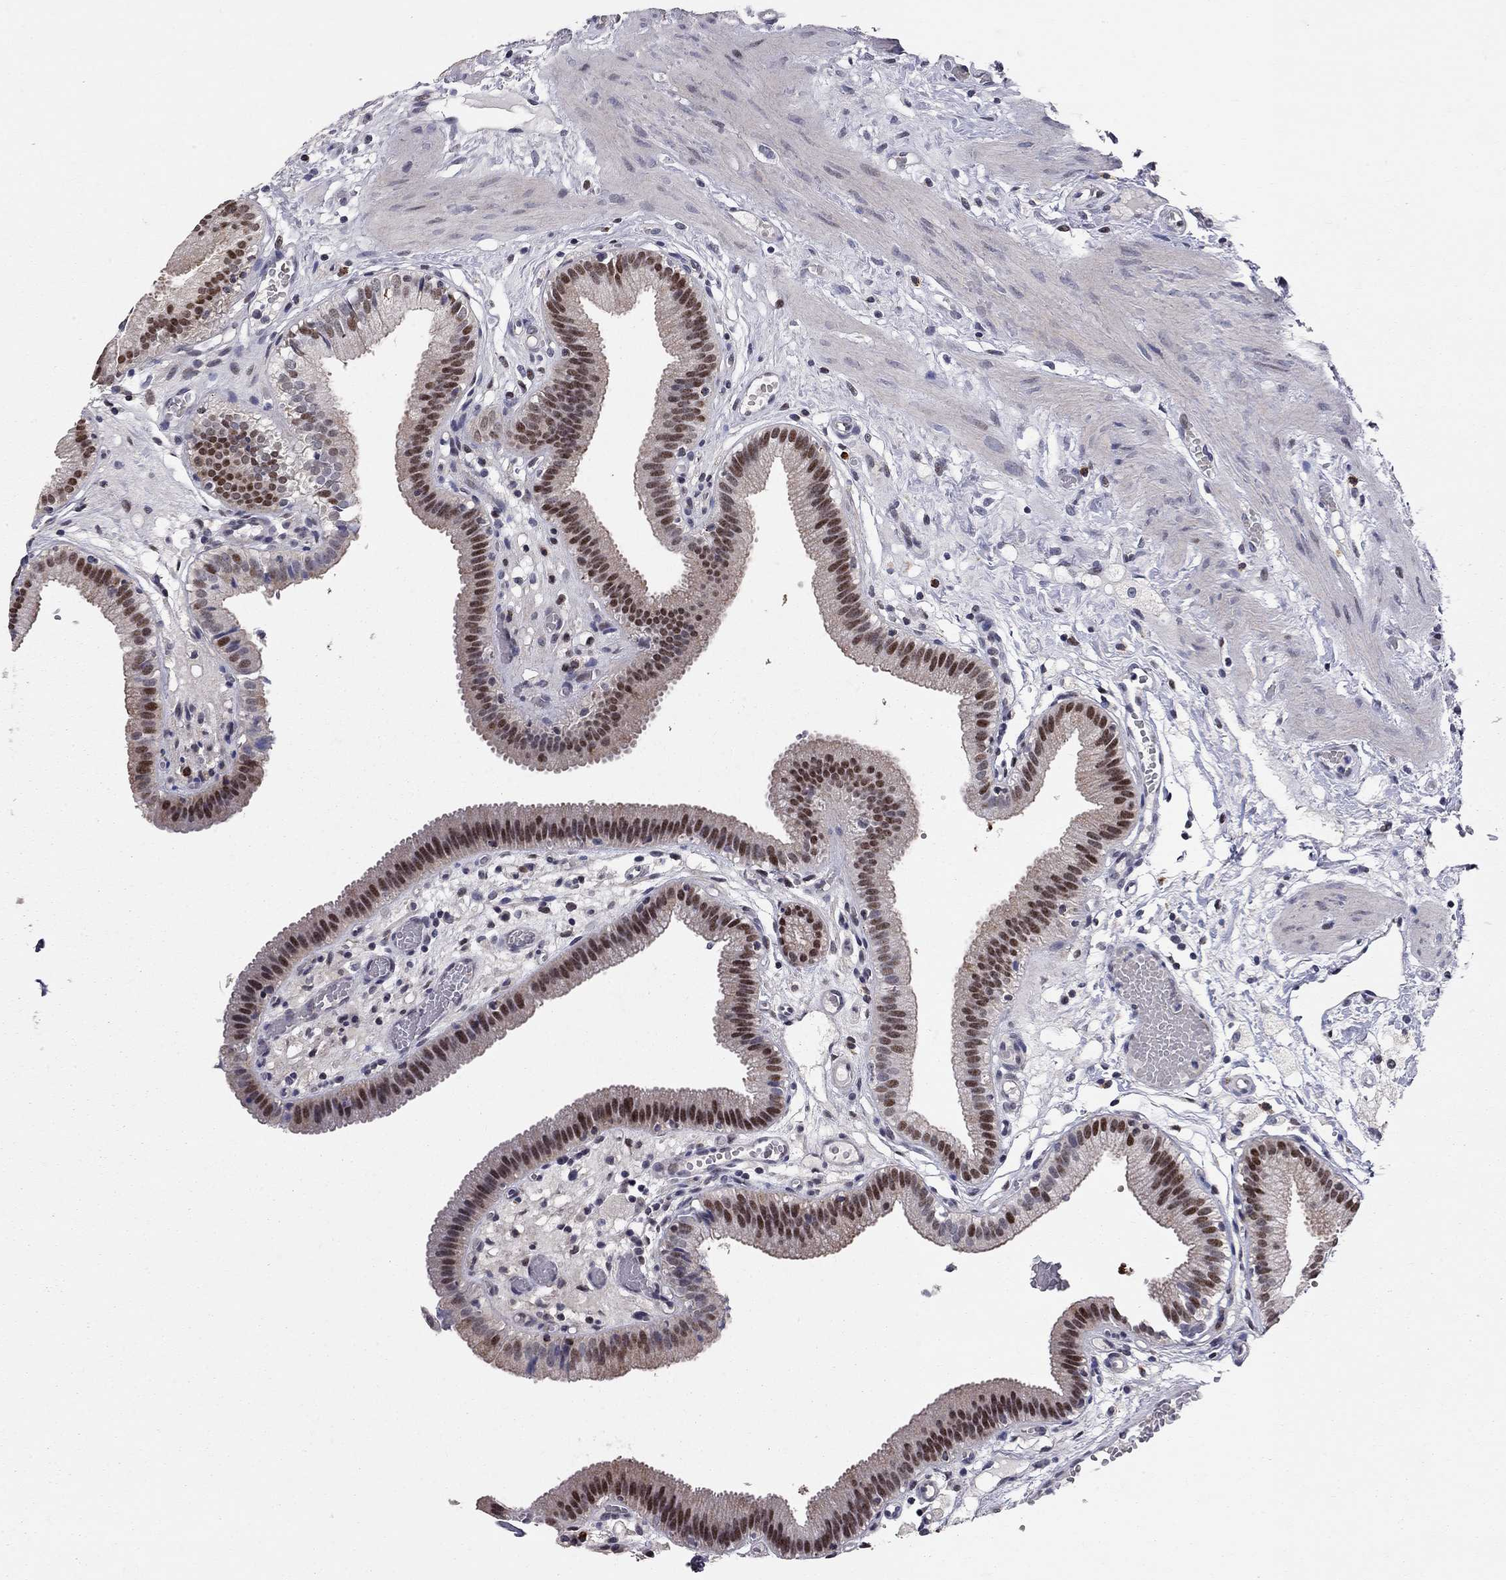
{"staining": {"intensity": "moderate", "quantity": "25%-75%", "location": "nuclear"}, "tissue": "gallbladder", "cell_type": "Glandular cells", "image_type": "normal", "snomed": [{"axis": "morphology", "description": "Normal tissue, NOS"}, {"axis": "topography", "description": "Gallbladder"}], "caption": "A brown stain labels moderate nuclear expression of a protein in glandular cells of benign human gallbladder. The protein of interest is stained brown, and the nuclei are stained in blue (DAB IHC with brightfield microscopy, high magnification).", "gene": "HDAC3", "patient": {"sex": "female", "age": 24}}